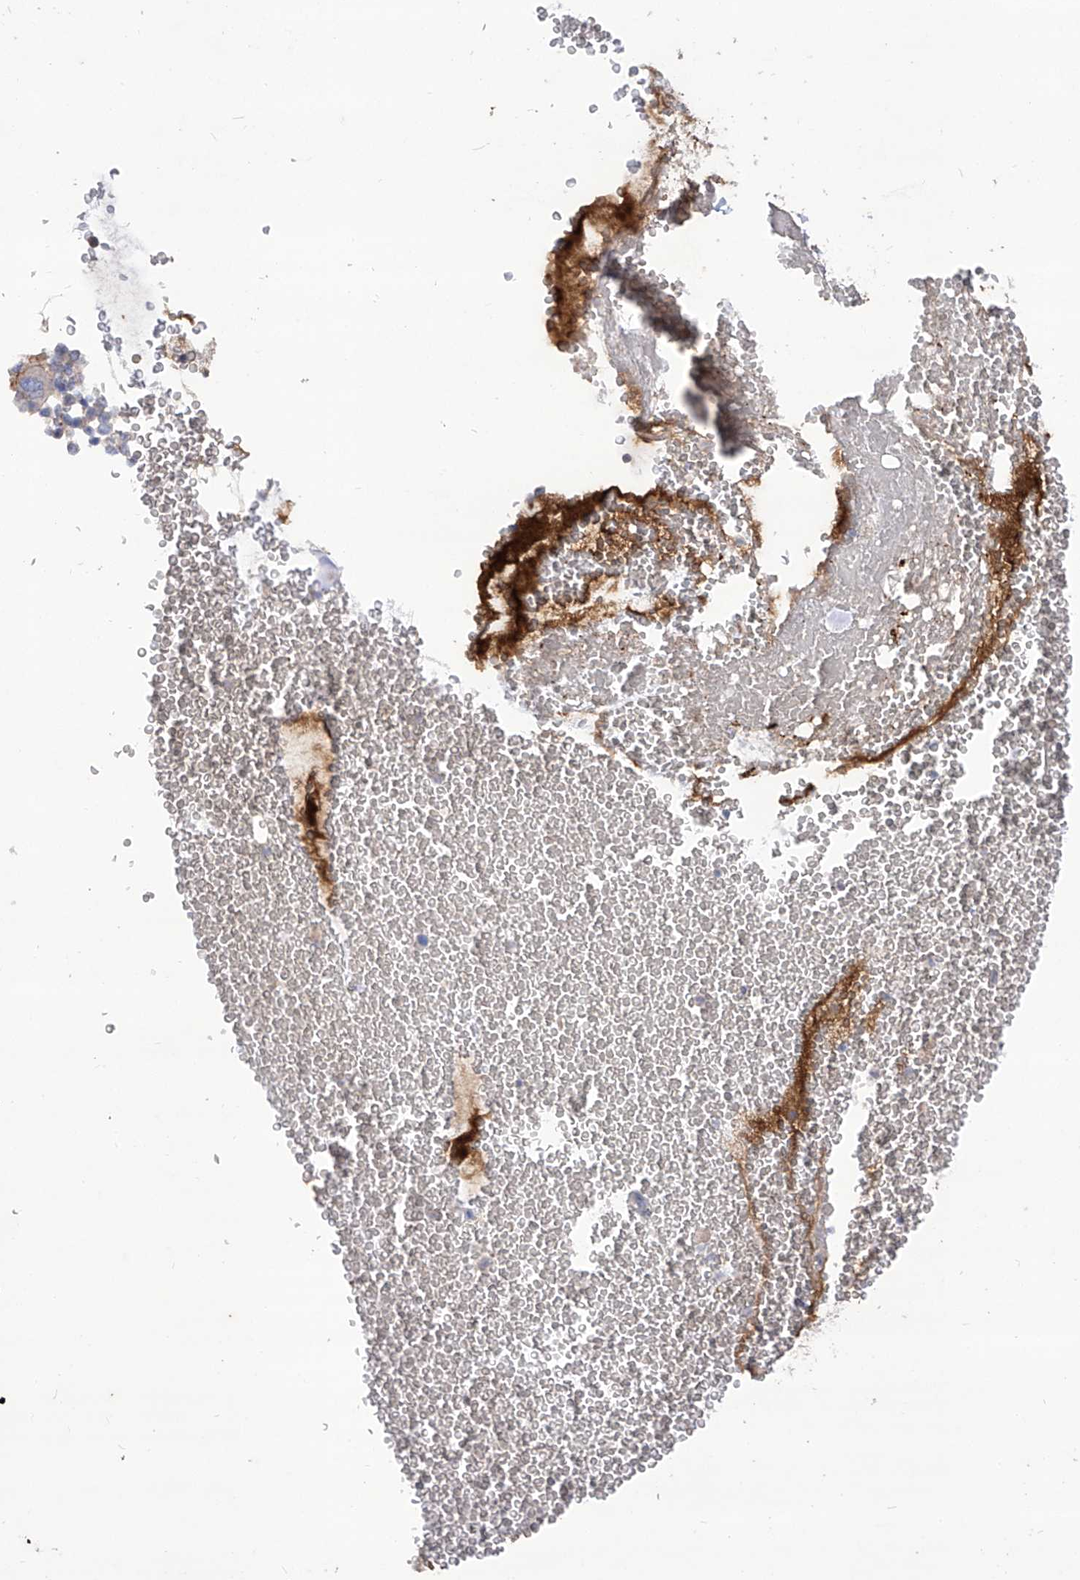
{"staining": {"intensity": "strong", "quantity": "25%-75%", "location": "cytoplasmic/membranous"}, "tissue": "bronchus", "cell_type": "Respiratory epithelial cells", "image_type": "normal", "snomed": [{"axis": "morphology", "description": "Normal tissue, NOS"}, {"axis": "morphology", "description": "Squamous cell carcinoma, NOS"}, {"axis": "topography", "description": "Lymph node"}, {"axis": "topography", "description": "Bronchus"}, {"axis": "topography", "description": "Lung"}], "caption": "About 25%-75% of respiratory epithelial cells in unremarkable human bronchus reveal strong cytoplasmic/membranous protein staining as visualized by brown immunohistochemical staining.", "gene": "TXNIP", "patient": {"sex": "male", "age": 66}}